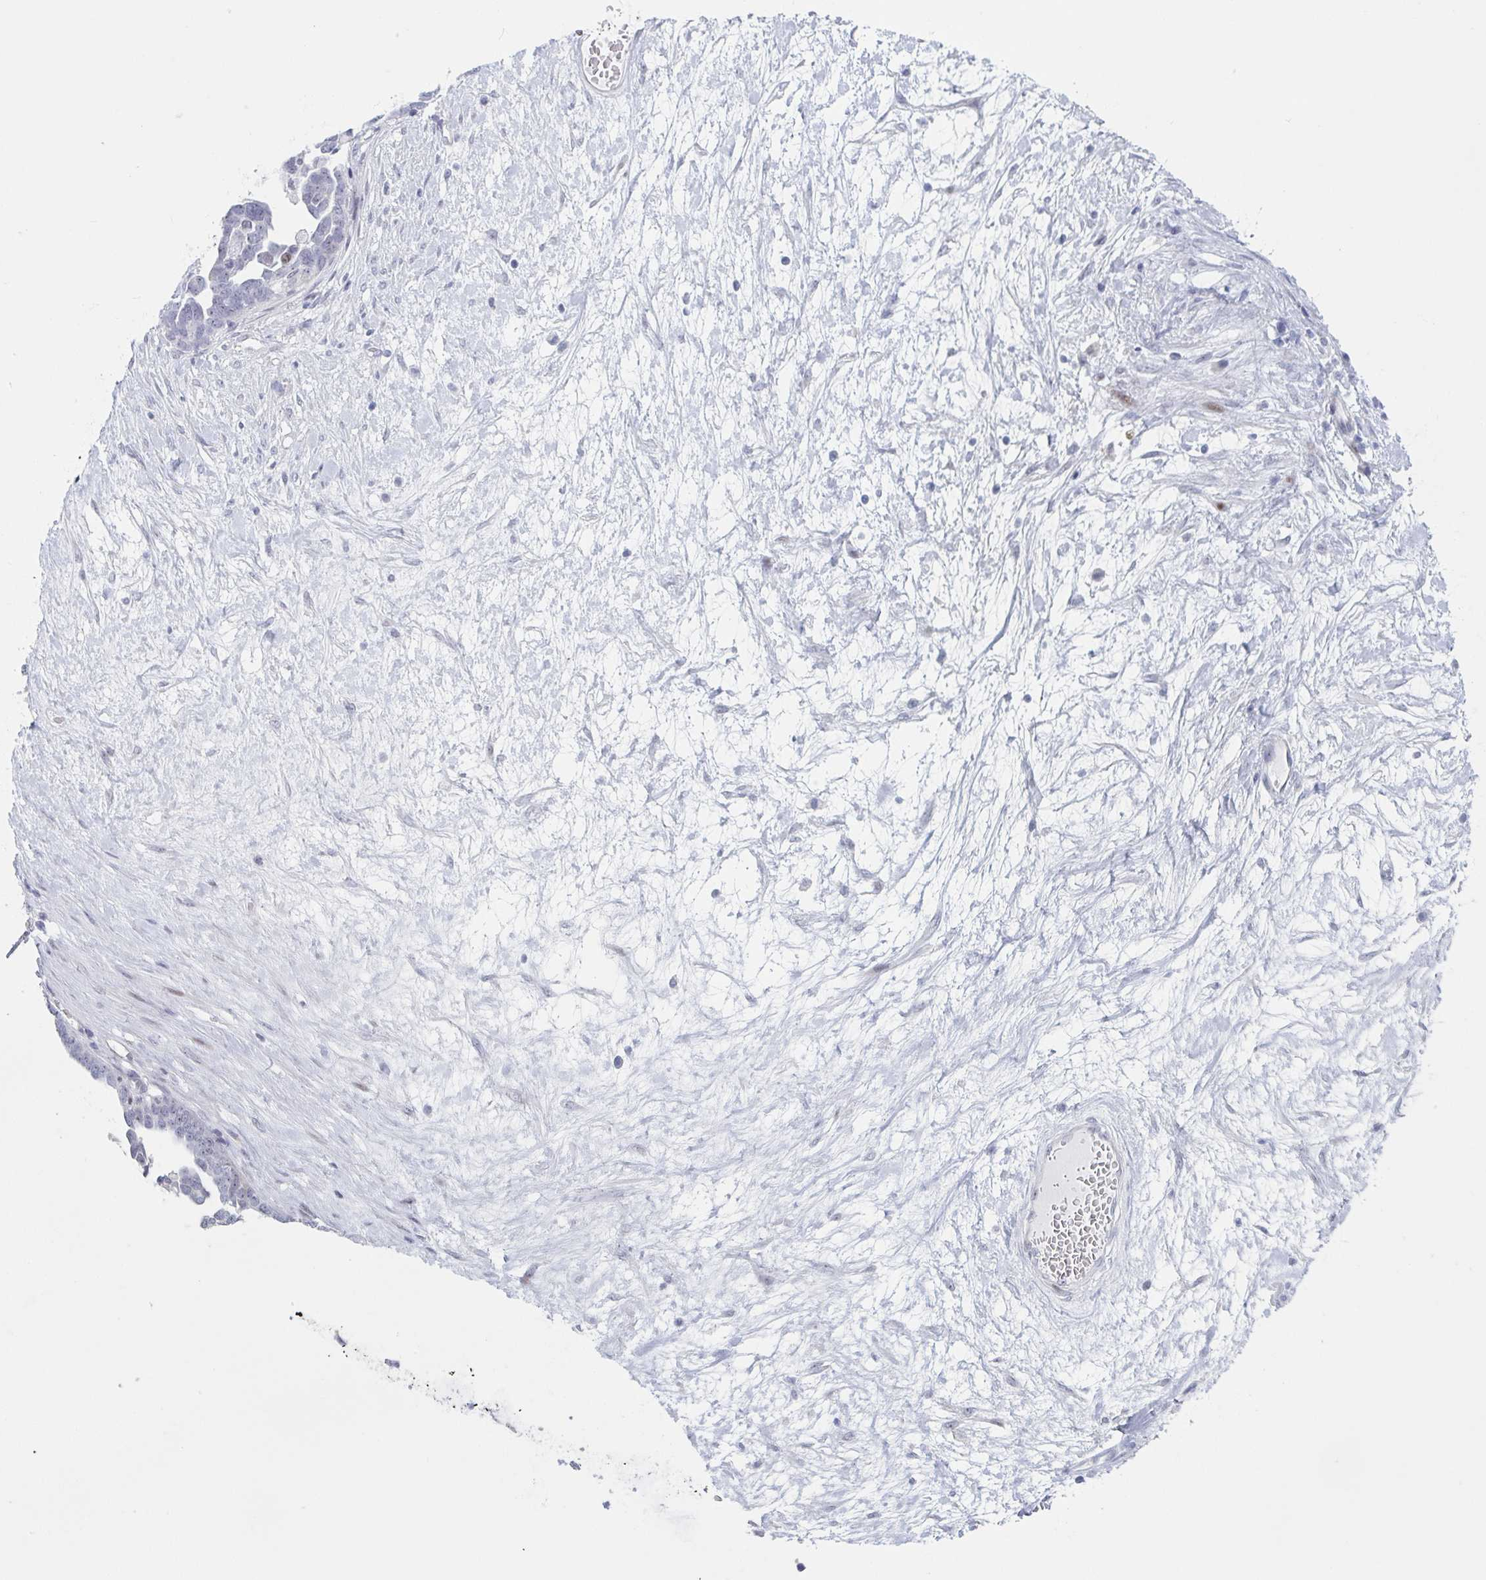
{"staining": {"intensity": "negative", "quantity": "none", "location": "none"}, "tissue": "ovarian cancer", "cell_type": "Tumor cells", "image_type": "cancer", "snomed": [{"axis": "morphology", "description": "Cystadenocarcinoma, serous, NOS"}, {"axis": "topography", "description": "Ovary"}], "caption": "An image of human ovarian cancer (serous cystadenocarcinoma) is negative for staining in tumor cells. The staining is performed using DAB brown chromogen with nuclei counter-stained in using hematoxylin.", "gene": "NR1H2", "patient": {"sex": "female", "age": 54}}